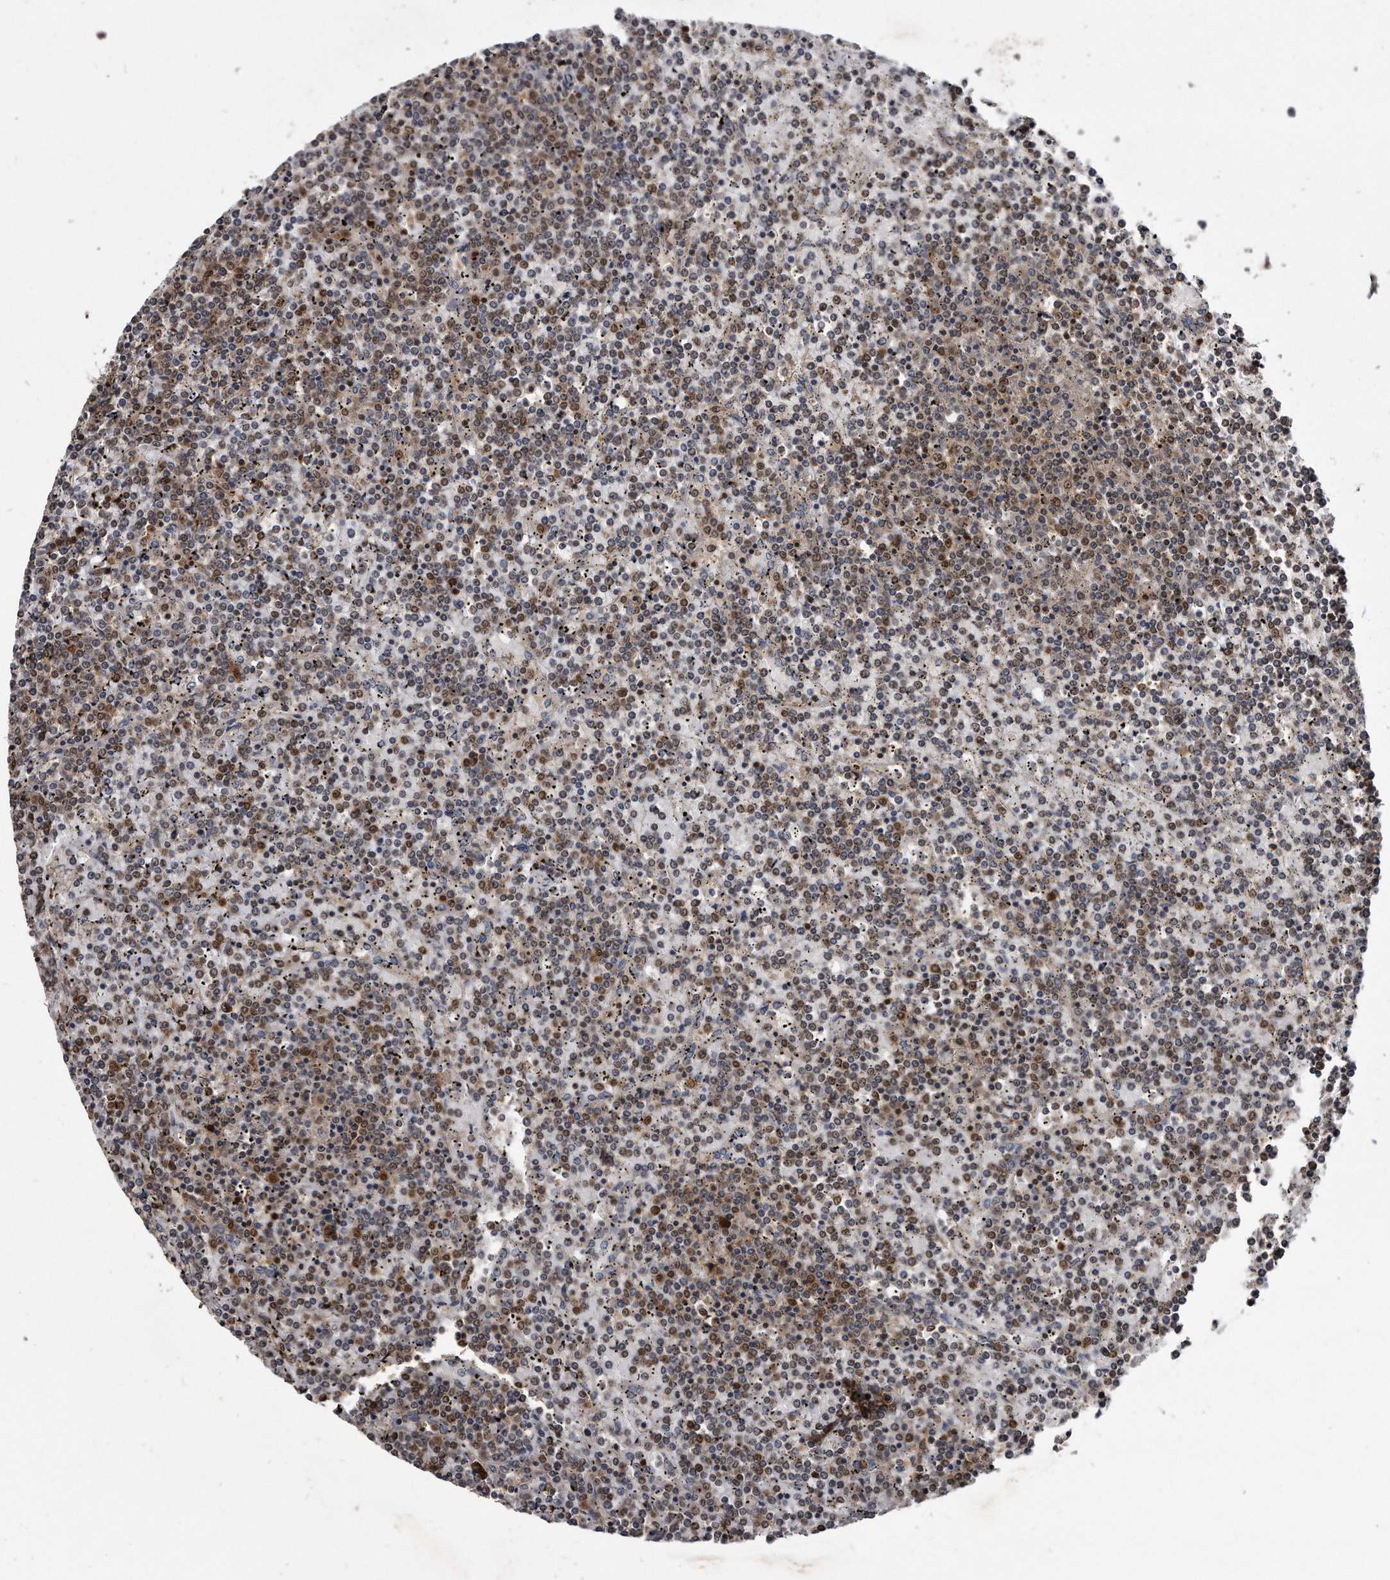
{"staining": {"intensity": "weak", "quantity": ">75%", "location": "cytoplasmic/membranous"}, "tissue": "lymphoma", "cell_type": "Tumor cells", "image_type": "cancer", "snomed": [{"axis": "morphology", "description": "Malignant lymphoma, non-Hodgkin's type, Low grade"}, {"axis": "topography", "description": "Spleen"}], "caption": "A histopathology image of human lymphoma stained for a protein exhibits weak cytoplasmic/membranous brown staining in tumor cells. Ihc stains the protein of interest in brown and the nuclei are stained blue.", "gene": "FAM136A", "patient": {"sex": "female", "age": 19}}